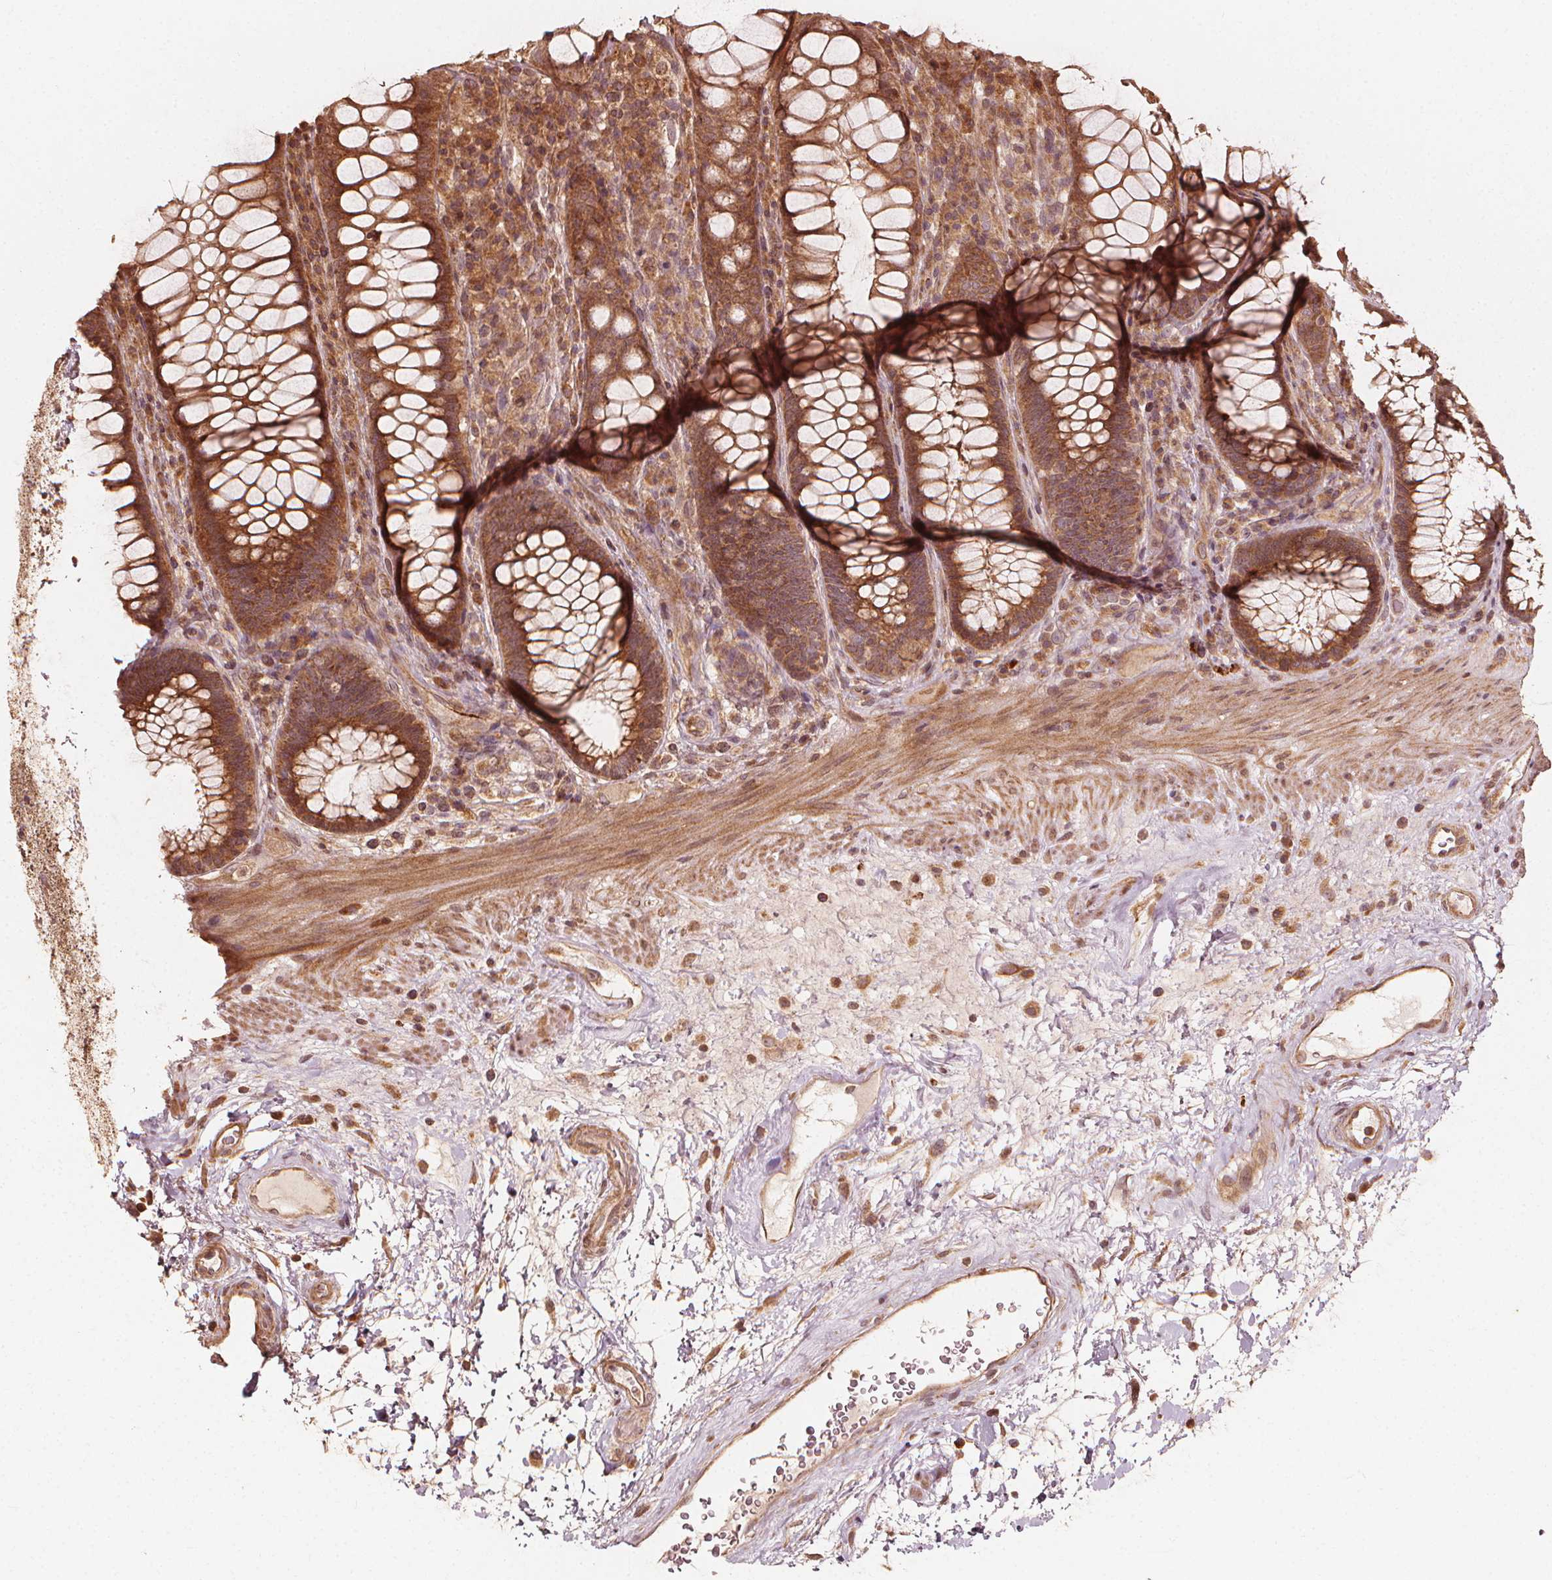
{"staining": {"intensity": "moderate", "quantity": ">75%", "location": "cytoplasmic/membranous,nuclear"}, "tissue": "rectum", "cell_type": "Glandular cells", "image_type": "normal", "snomed": [{"axis": "morphology", "description": "Normal tissue, NOS"}, {"axis": "topography", "description": "Rectum"}], "caption": "Immunohistochemistry staining of normal rectum, which displays medium levels of moderate cytoplasmic/membranous,nuclear expression in approximately >75% of glandular cells indicating moderate cytoplasmic/membranous,nuclear protein positivity. The staining was performed using DAB (3,3'-diaminobenzidine) (brown) for protein detection and nuclei were counterstained in hematoxylin (blue).", "gene": "NPC1", "patient": {"sex": "male", "age": 72}}